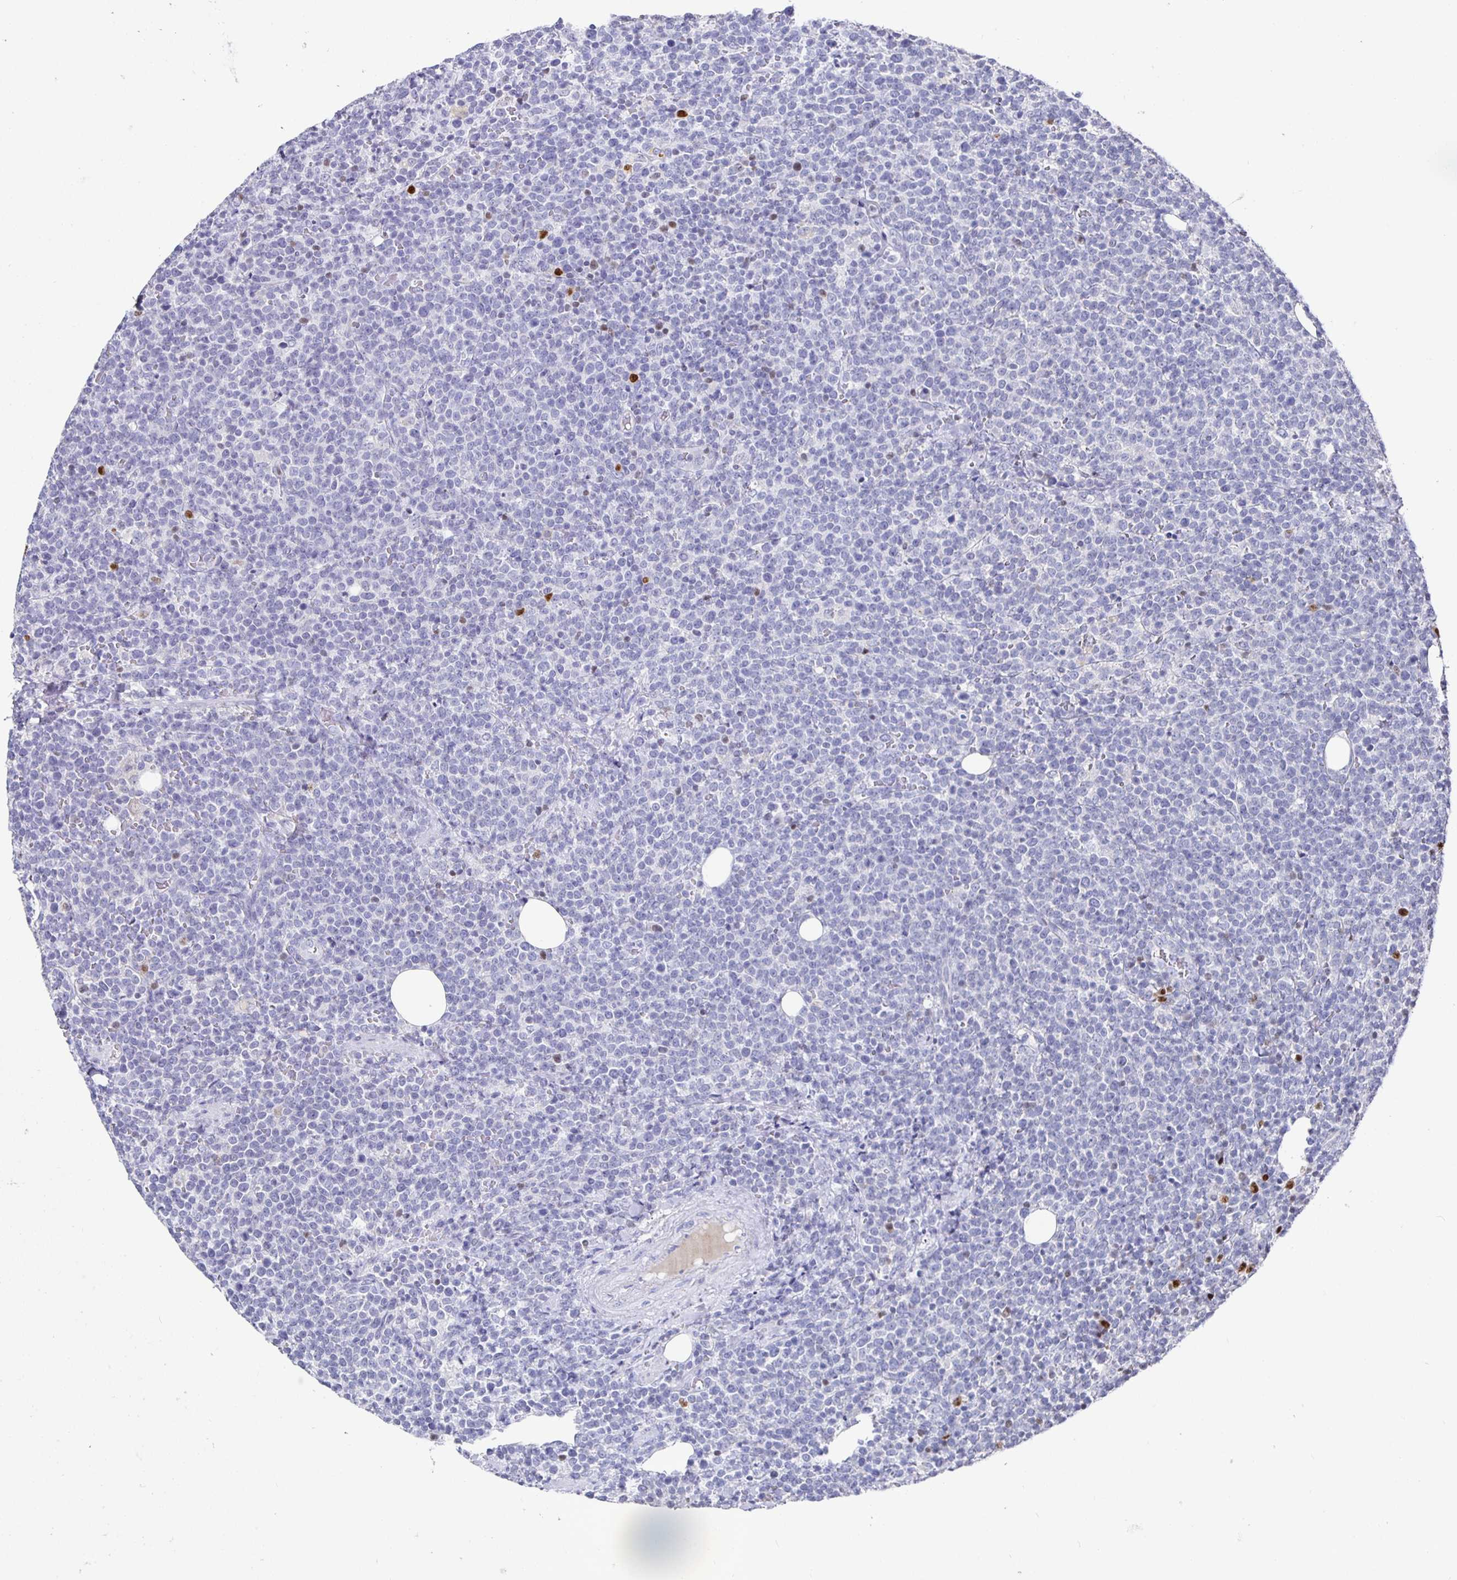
{"staining": {"intensity": "negative", "quantity": "none", "location": "none"}, "tissue": "lymphoma", "cell_type": "Tumor cells", "image_type": "cancer", "snomed": [{"axis": "morphology", "description": "Malignant lymphoma, non-Hodgkin's type, High grade"}, {"axis": "topography", "description": "Lymph node"}], "caption": "A micrograph of human malignant lymphoma, non-Hodgkin's type (high-grade) is negative for staining in tumor cells.", "gene": "RUNX2", "patient": {"sex": "male", "age": 61}}